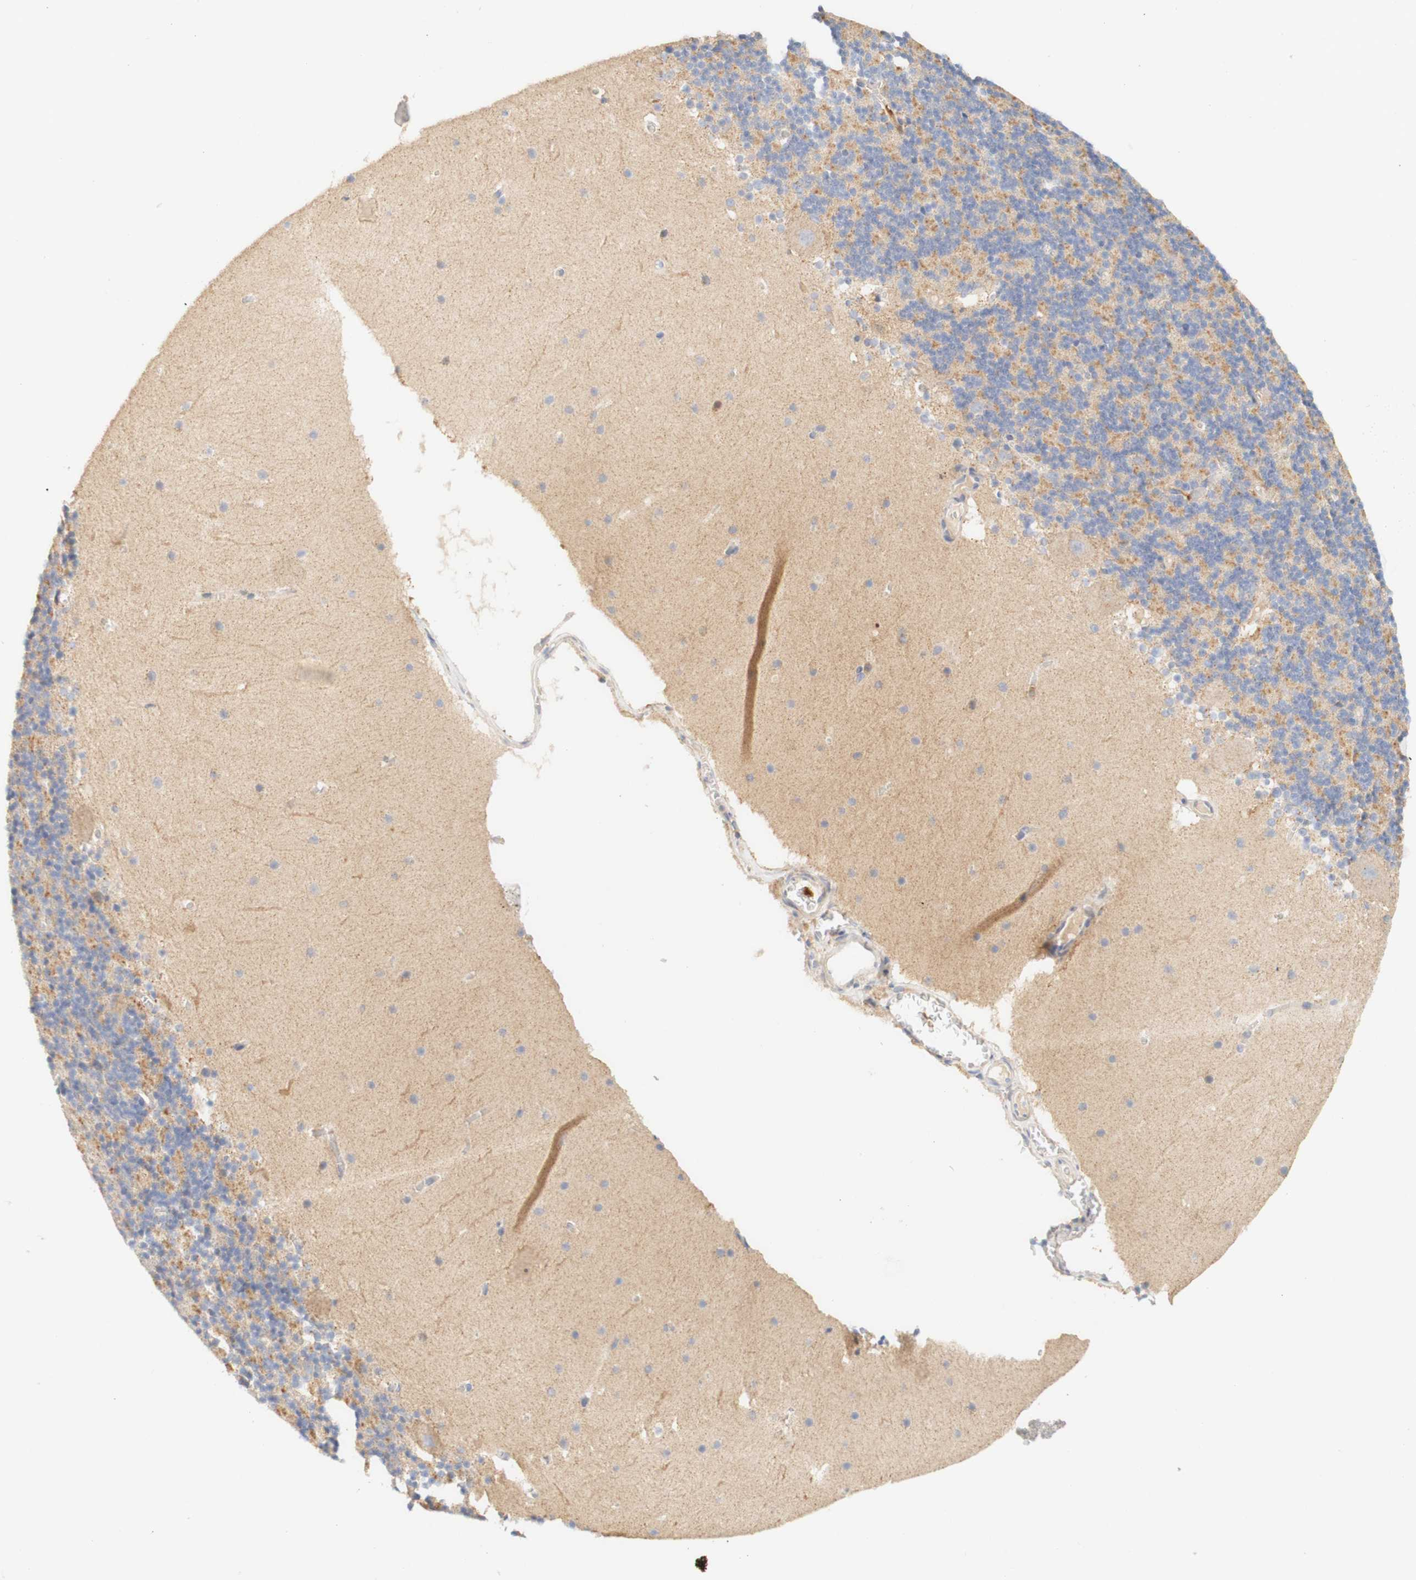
{"staining": {"intensity": "moderate", "quantity": "<25%", "location": "cytoplasmic/membranous"}, "tissue": "cerebellum", "cell_type": "Cells in granular layer", "image_type": "normal", "snomed": [{"axis": "morphology", "description": "Normal tissue, NOS"}, {"axis": "topography", "description": "Cerebellum"}], "caption": "High-power microscopy captured an IHC micrograph of normal cerebellum, revealing moderate cytoplasmic/membranous staining in approximately <25% of cells in granular layer.", "gene": "PCDH7", "patient": {"sex": "male", "age": 45}}